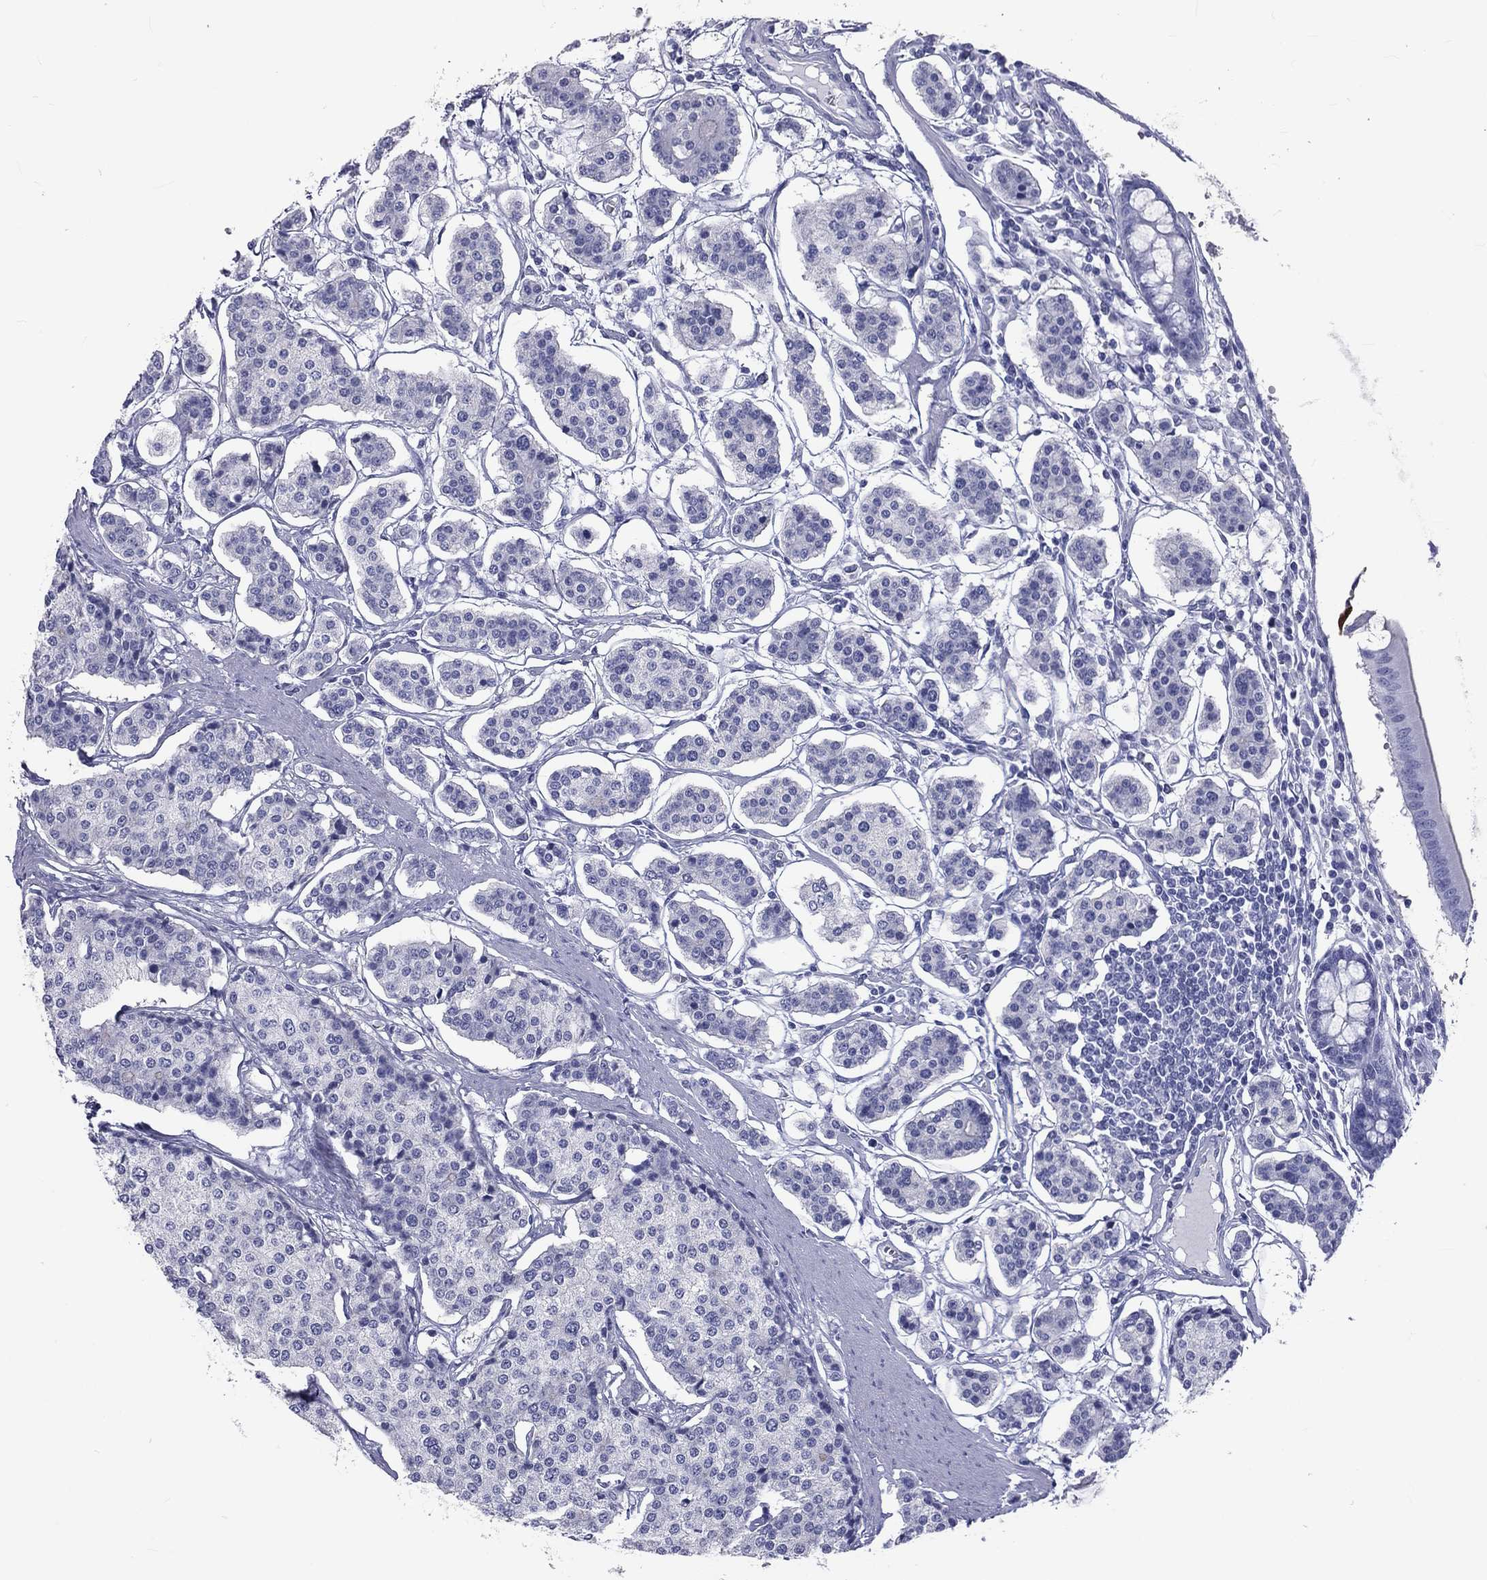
{"staining": {"intensity": "negative", "quantity": "none", "location": "none"}, "tissue": "carcinoid", "cell_type": "Tumor cells", "image_type": "cancer", "snomed": [{"axis": "morphology", "description": "Carcinoid, malignant, NOS"}, {"axis": "topography", "description": "Small intestine"}], "caption": "Immunohistochemical staining of carcinoid (malignant) demonstrates no significant expression in tumor cells.", "gene": "DNALI1", "patient": {"sex": "female", "age": 65}}